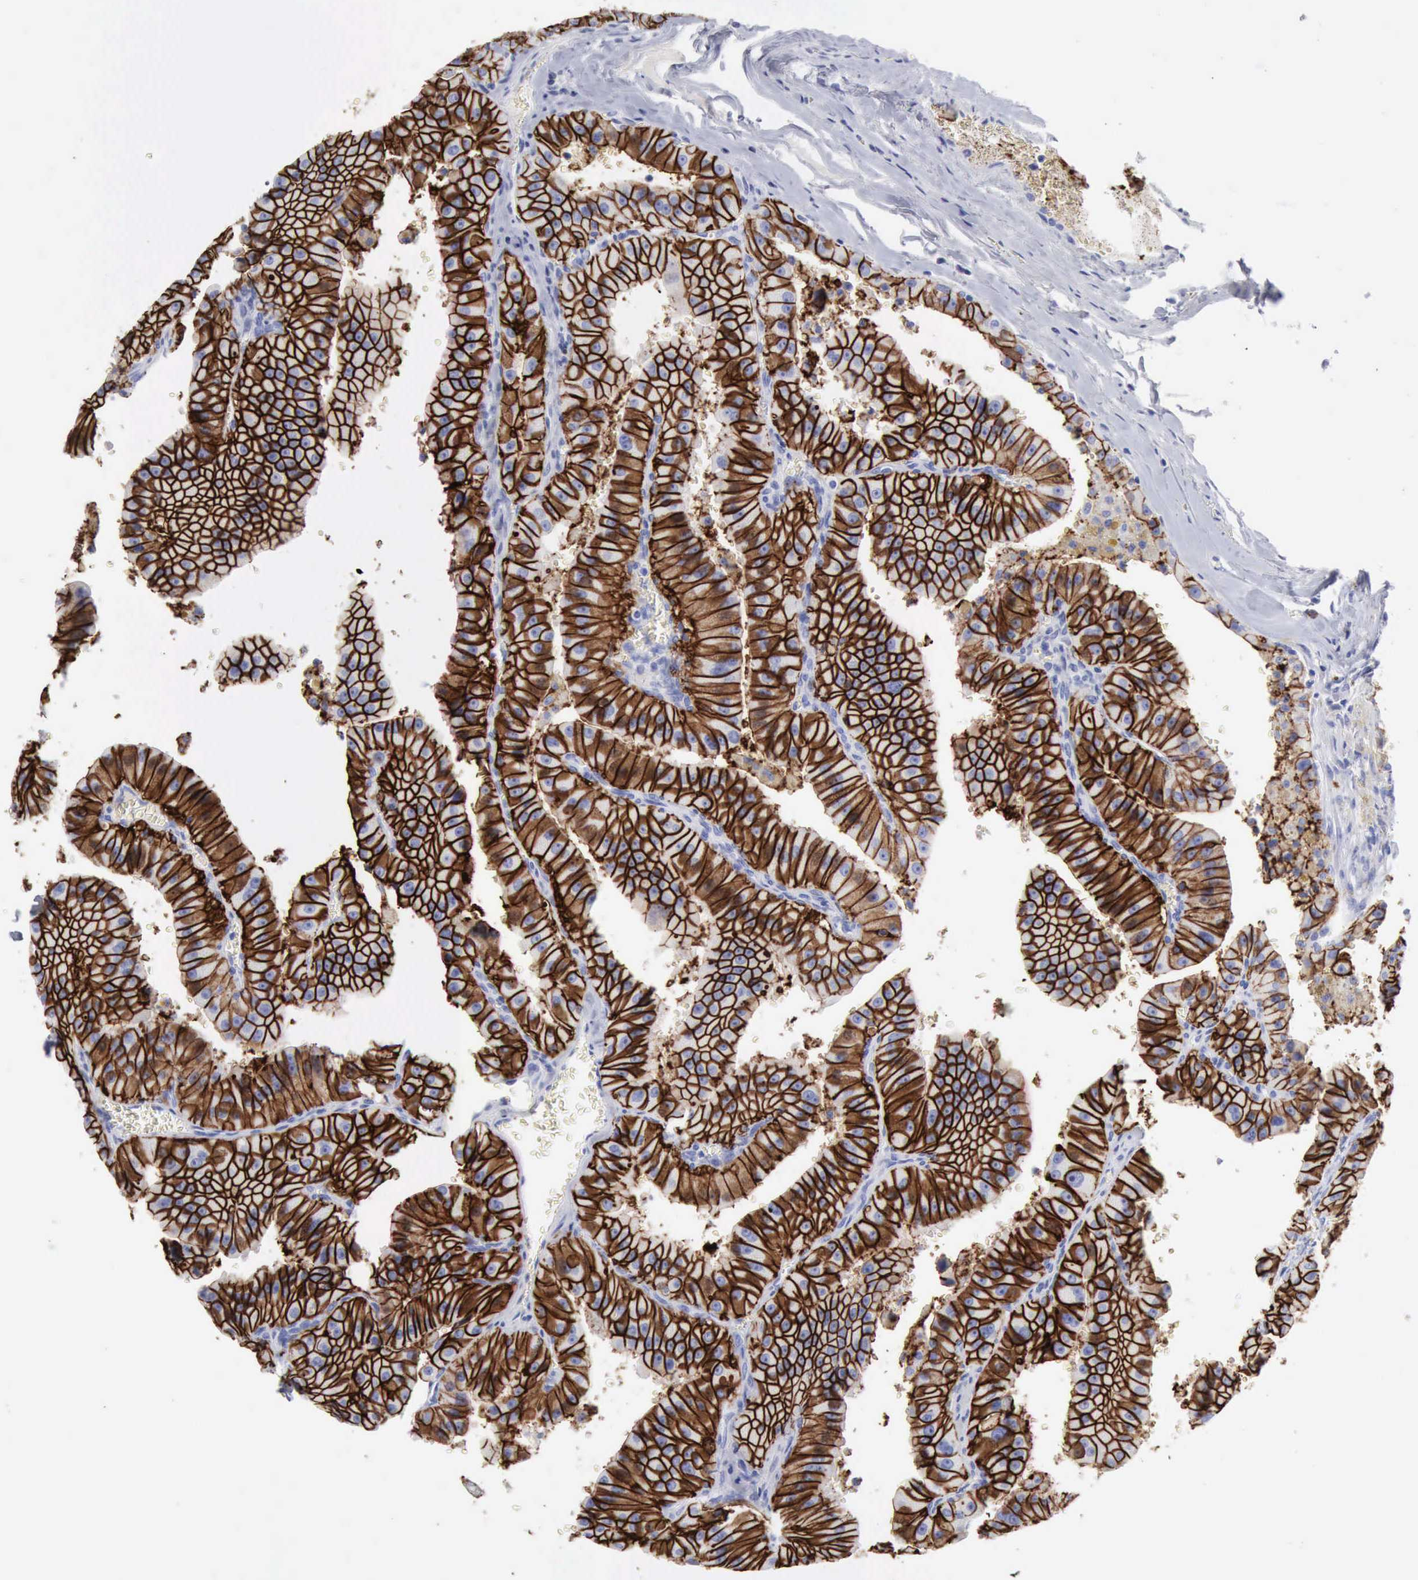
{"staining": {"intensity": "strong", "quantity": ">75%", "location": "cytoplasmic/membranous"}, "tissue": "thyroid cancer", "cell_type": "Tumor cells", "image_type": "cancer", "snomed": [{"axis": "morphology", "description": "Carcinoma, NOS"}, {"axis": "topography", "description": "Thyroid gland"}], "caption": "Thyroid carcinoma was stained to show a protein in brown. There is high levels of strong cytoplasmic/membranous positivity in about >75% of tumor cells. (IHC, brightfield microscopy, high magnification).", "gene": "NCAM1", "patient": {"sex": "male", "age": 76}}